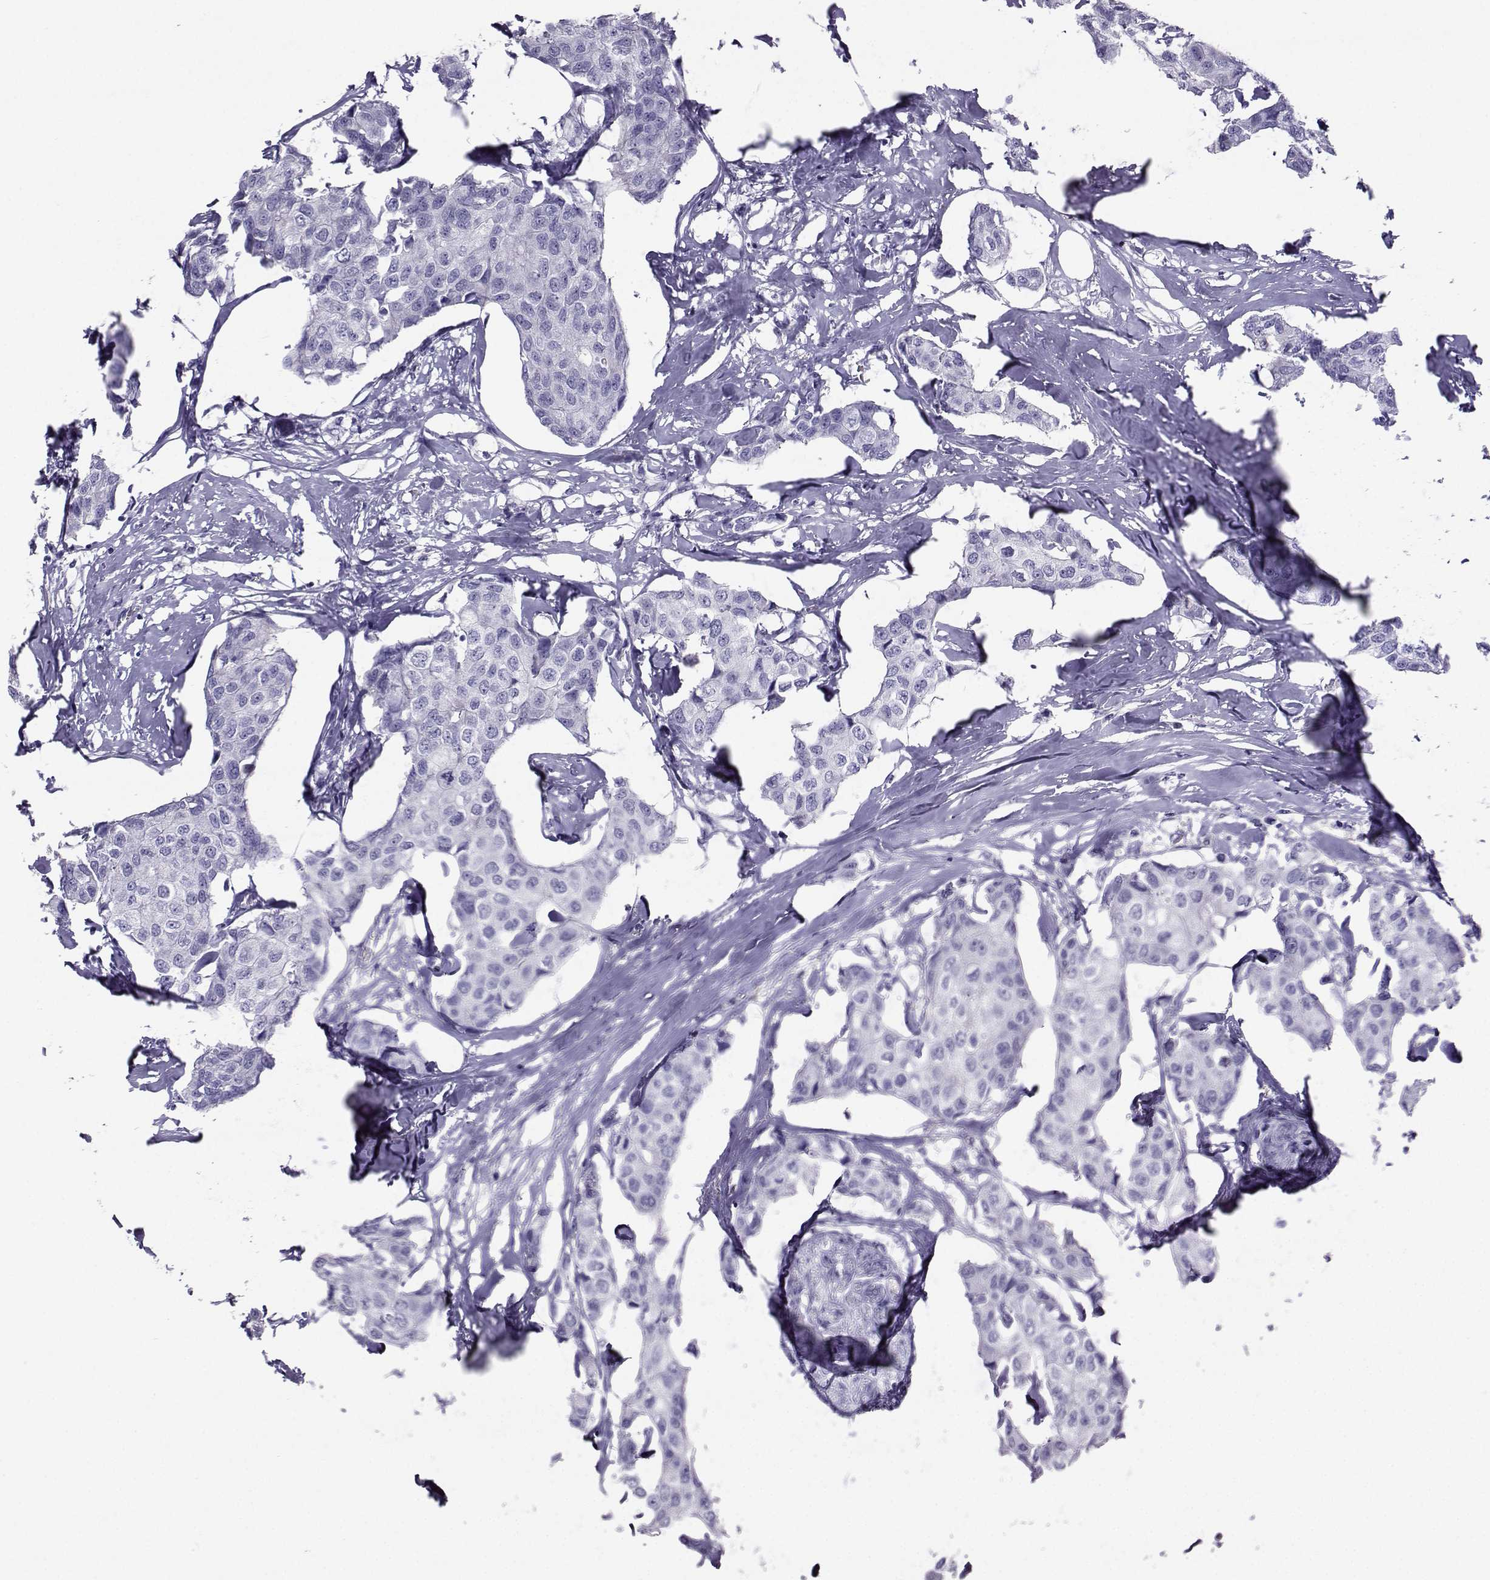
{"staining": {"intensity": "negative", "quantity": "none", "location": "none"}, "tissue": "breast cancer", "cell_type": "Tumor cells", "image_type": "cancer", "snomed": [{"axis": "morphology", "description": "Duct carcinoma"}, {"axis": "topography", "description": "Breast"}], "caption": "Immunohistochemistry (IHC) of human breast cancer (invasive ductal carcinoma) reveals no staining in tumor cells.", "gene": "PGK1", "patient": {"sex": "female", "age": 80}}